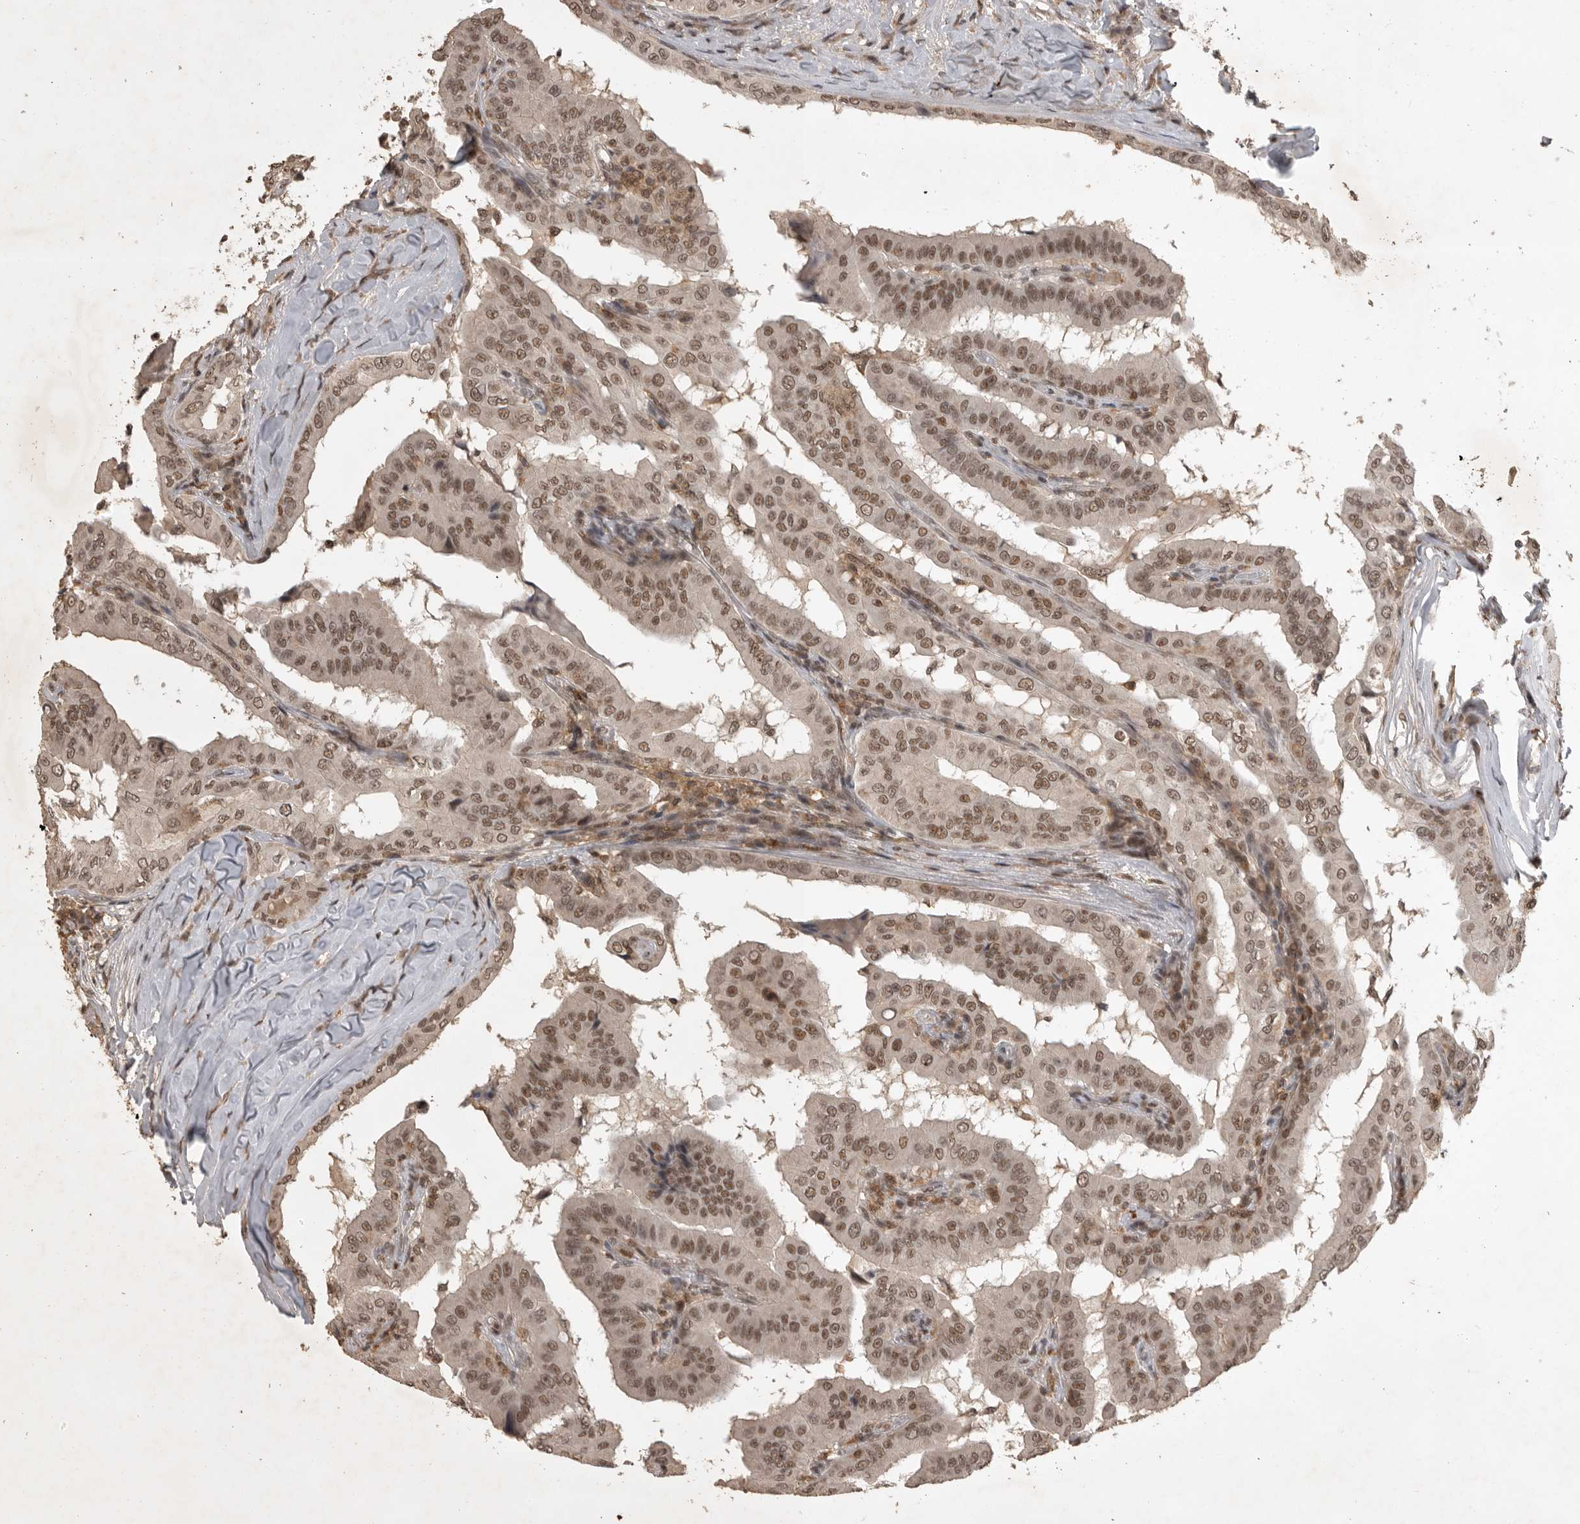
{"staining": {"intensity": "moderate", "quantity": ">75%", "location": "nuclear"}, "tissue": "thyroid cancer", "cell_type": "Tumor cells", "image_type": "cancer", "snomed": [{"axis": "morphology", "description": "Papillary adenocarcinoma, NOS"}, {"axis": "topography", "description": "Thyroid gland"}], "caption": "A histopathology image of human thyroid cancer stained for a protein exhibits moderate nuclear brown staining in tumor cells.", "gene": "CBLL1", "patient": {"sex": "male", "age": 33}}